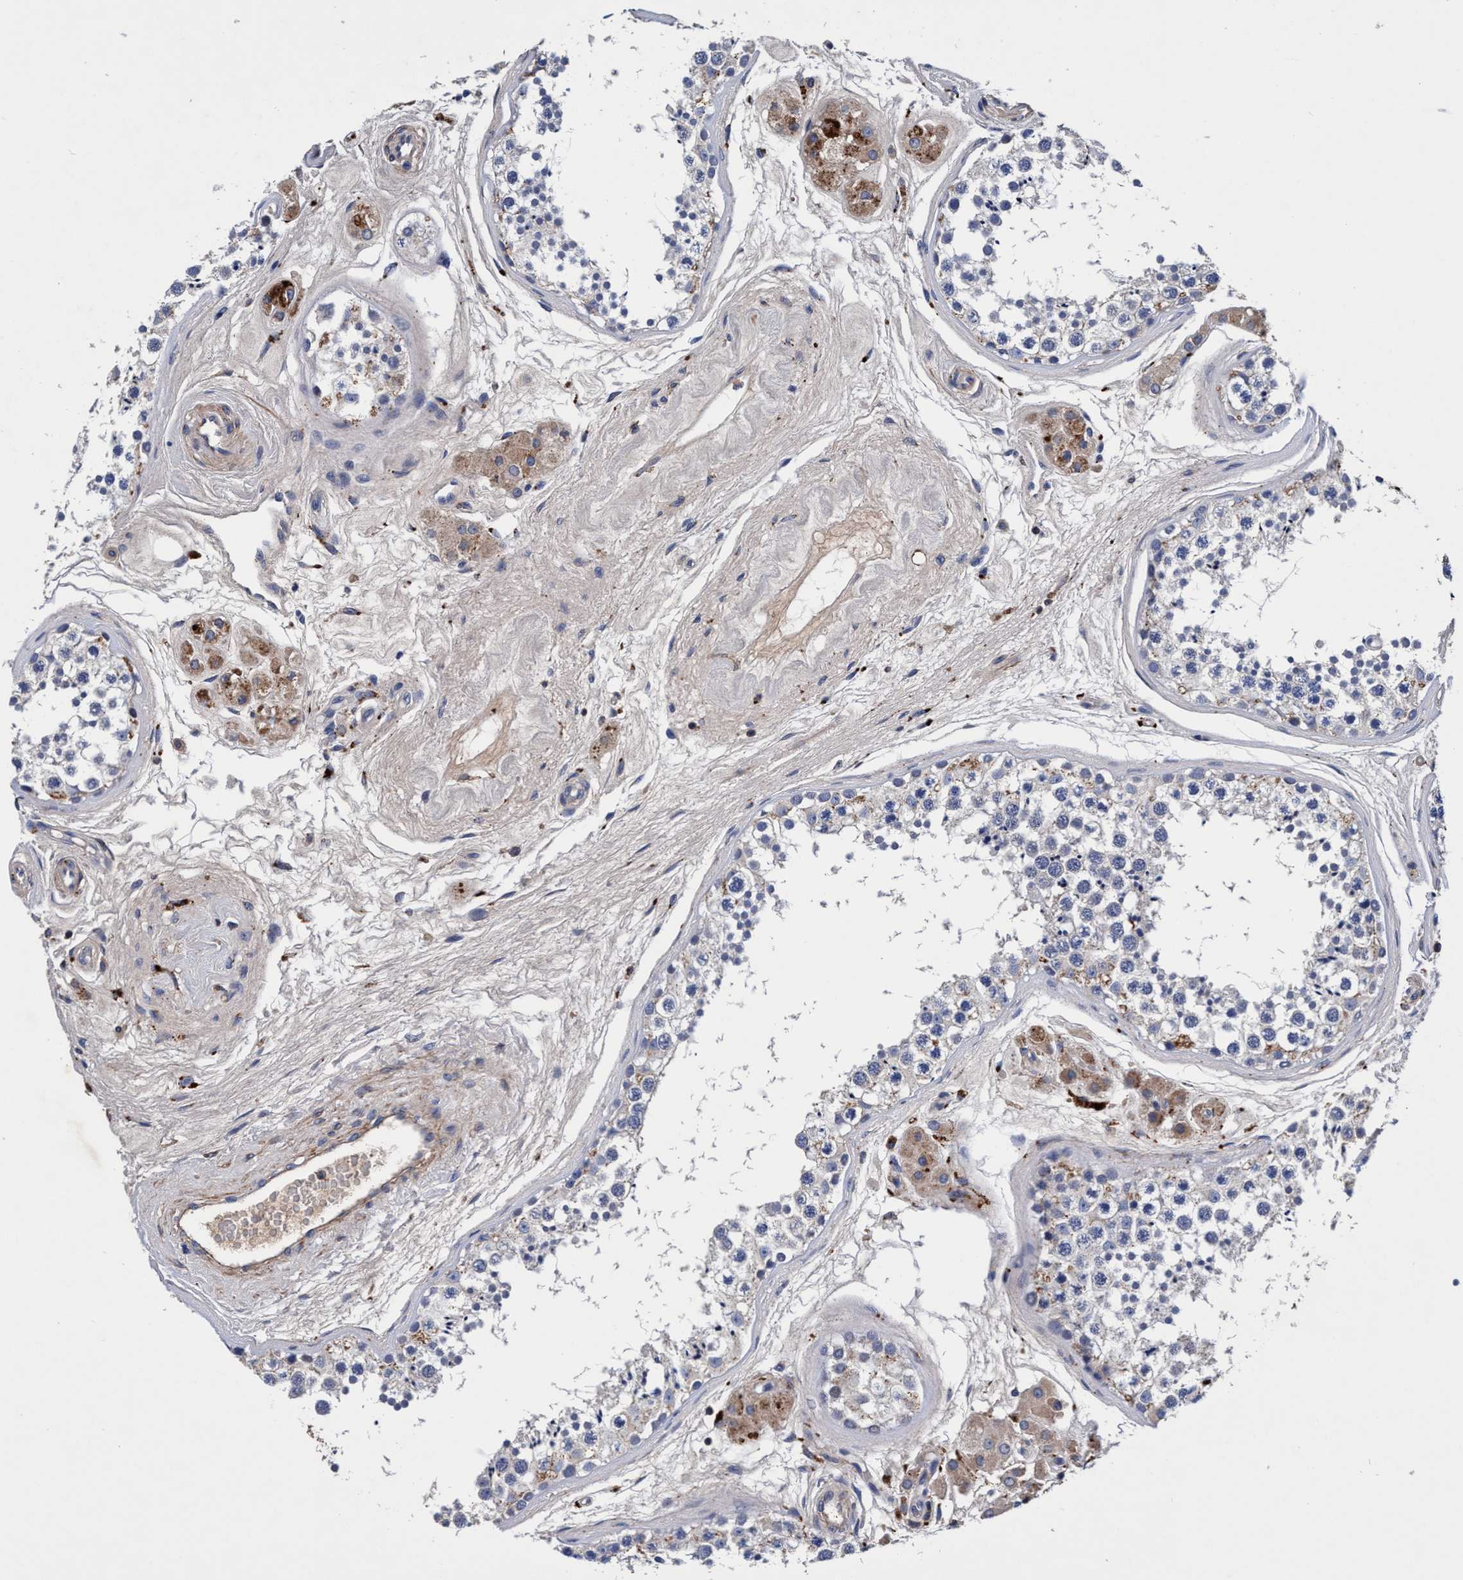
{"staining": {"intensity": "weak", "quantity": "25%-75%", "location": "cytoplasmic/membranous"}, "tissue": "testis", "cell_type": "Cells in seminiferous ducts", "image_type": "normal", "snomed": [{"axis": "morphology", "description": "Normal tissue, NOS"}, {"axis": "topography", "description": "Testis"}], "caption": "IHC image of normal testis: human testis stained using immunohistochemistry (IHC) shows low levels of weak protein expression localized specifically in the cytoplasmic/membranous of cells in seminiferous ducts, appearing as a cytoplasmic/membranous brown color.", "gene": "RNF208", "patient": {"sex": "male", "age": 56}}